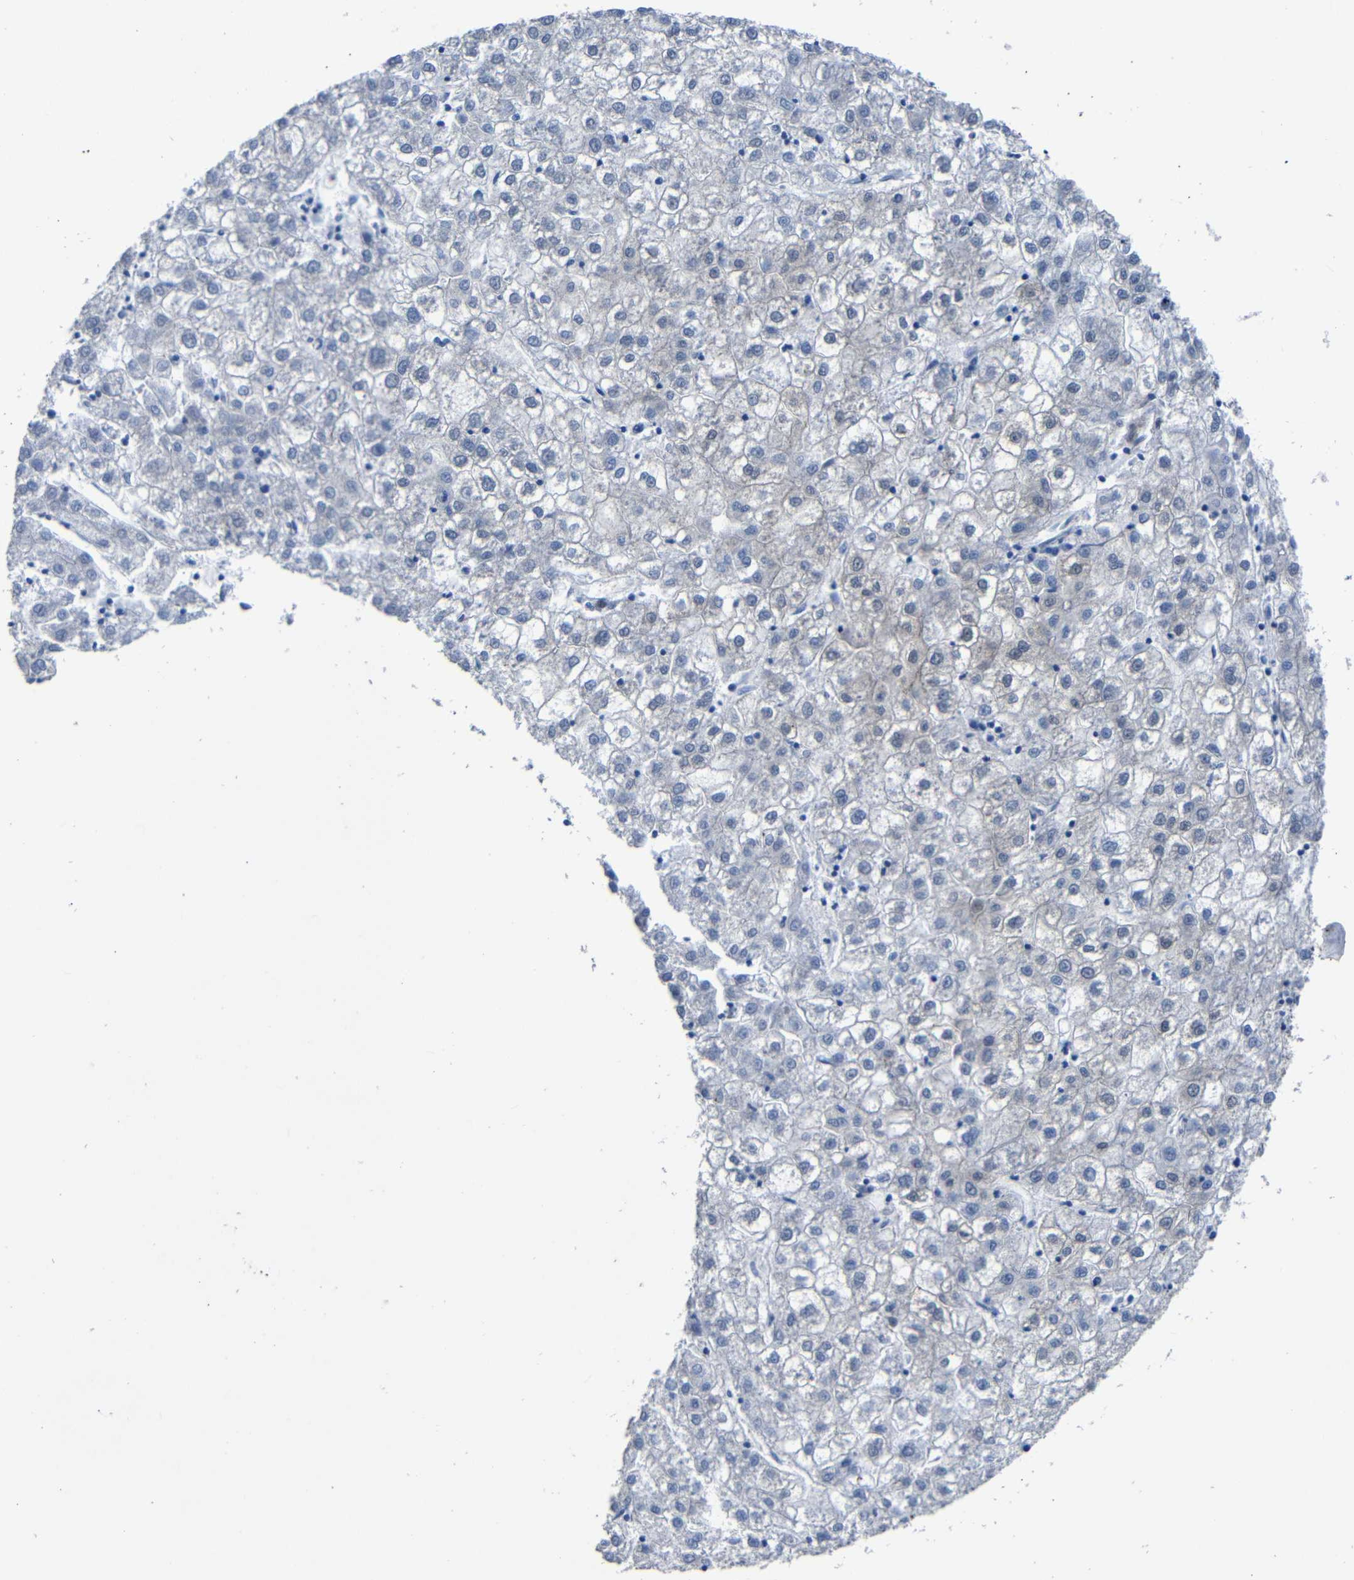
{"staining": {"intensity": "negative", "quantity": "none", "location": "none"}, "tissue": "liver cancer", "cell_type": "Tumor cells", "image_type": "cancer", "snomed": [{"axis": "morphology", "description": "Carcinoma, Hepatocellular, NOS"}, {"axis": "topography", "description": "Liver"}], "caption": "This is an IHC image of human liver hepatocellular carcinoma. There is no expression in tumor cells.", "gene": "YAP1", "patient": {"sex": "male", "age": 72}}